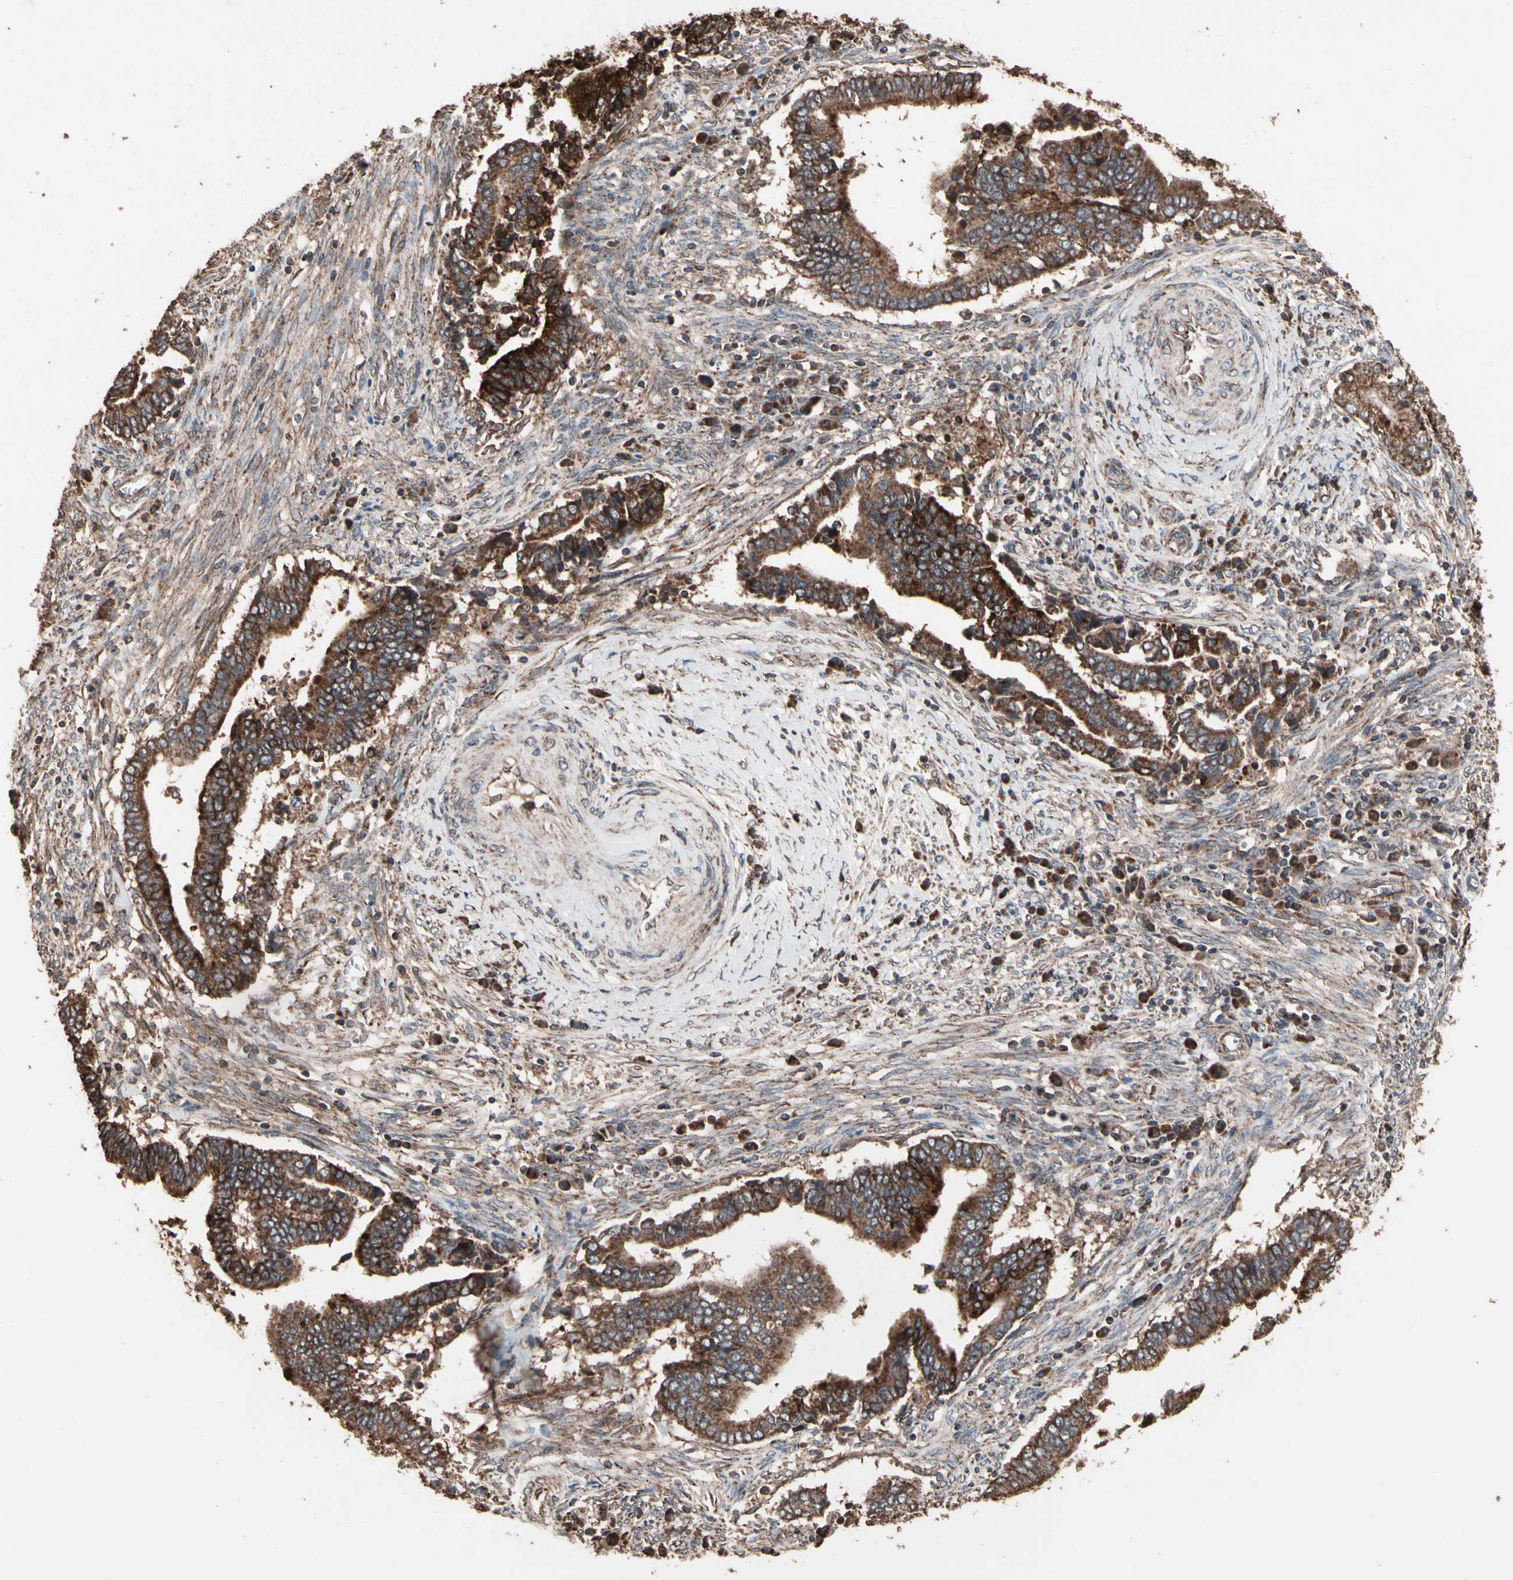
{"staining": {"intensity": "strong", "quantity": ">75%", "location": "cytoplasmic/membranous"}, "tissue": "cervical cancer", "cell_type": "Tumor cells", "image_type": "cancer", "snomed": [{"axis": "morphology", "description": "Adenocarcinoma, NOS"}, {"axis": "topography", "description": "Cervix"}], "caption": "Strong cytoplasmic/membranous protein positivity is present in approximately >75% of tumor cells in cervical adenocarcinoma.", "gene": "MRPL2", "patient": {"sex": "female", "age": 44}}